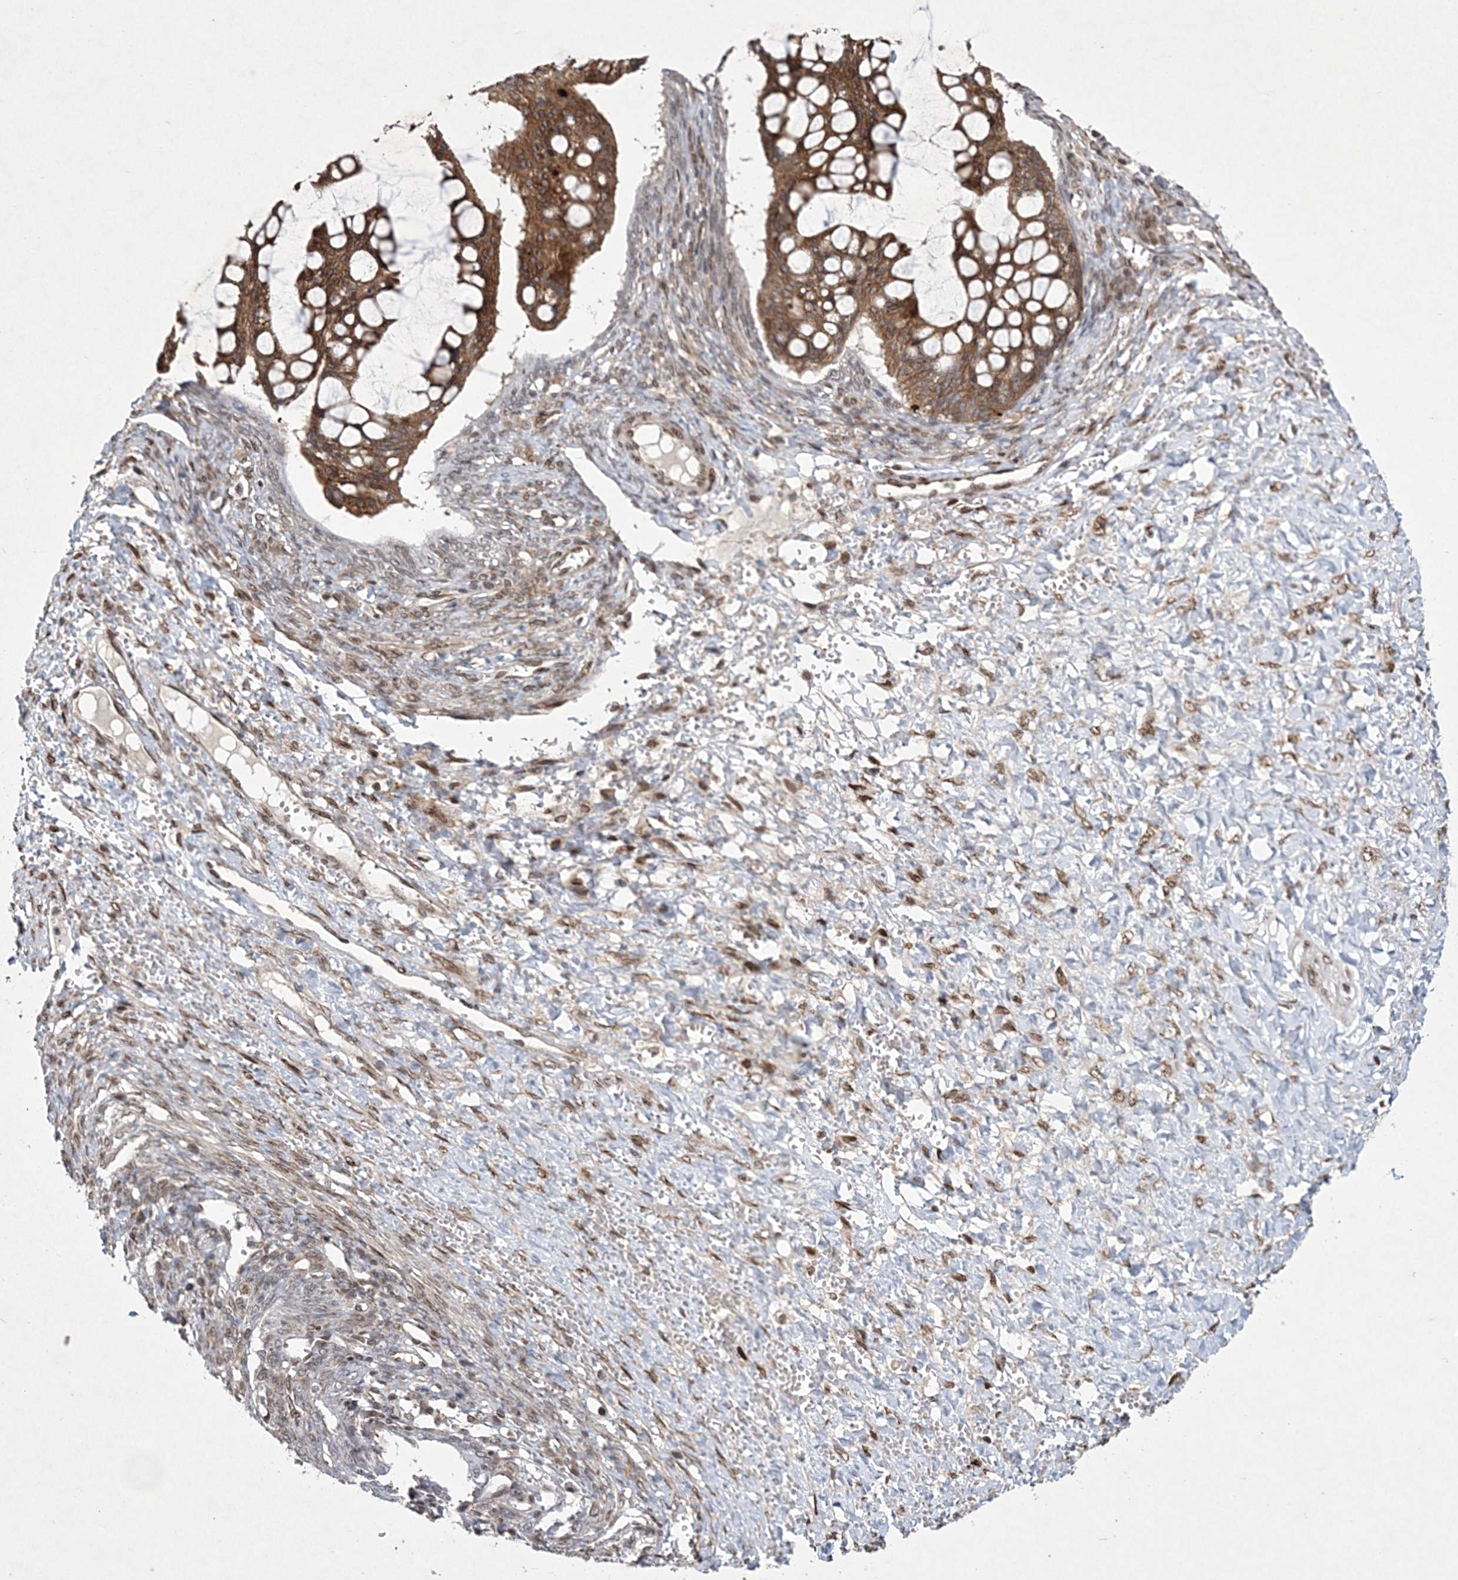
{"staining": {"intensity": "moderate", "quantity": ">75%", "location": "cytoplasmic/membranous"}, "tissue": "ovarian cancer", "cell_type": "Tumor cells", "image_type": "cancer", "snomed": [{"axis": "morphology", "description": "Cystadenocarcinoma, mucinous, NOS"}, {"axis": "topography", "description": "Ovary"}], "caption": "An immunohistochemistry (IHC) image of neoplastic tissue is shown. Protein staining in brown highlights moderate cytoplasmic/membranous positivity in ovarian cancer (mucinous cystadenocarcinoma) within tumor cells.", "gene": "DNAJC27", "patient": {"sex": "female", "age": 73}}